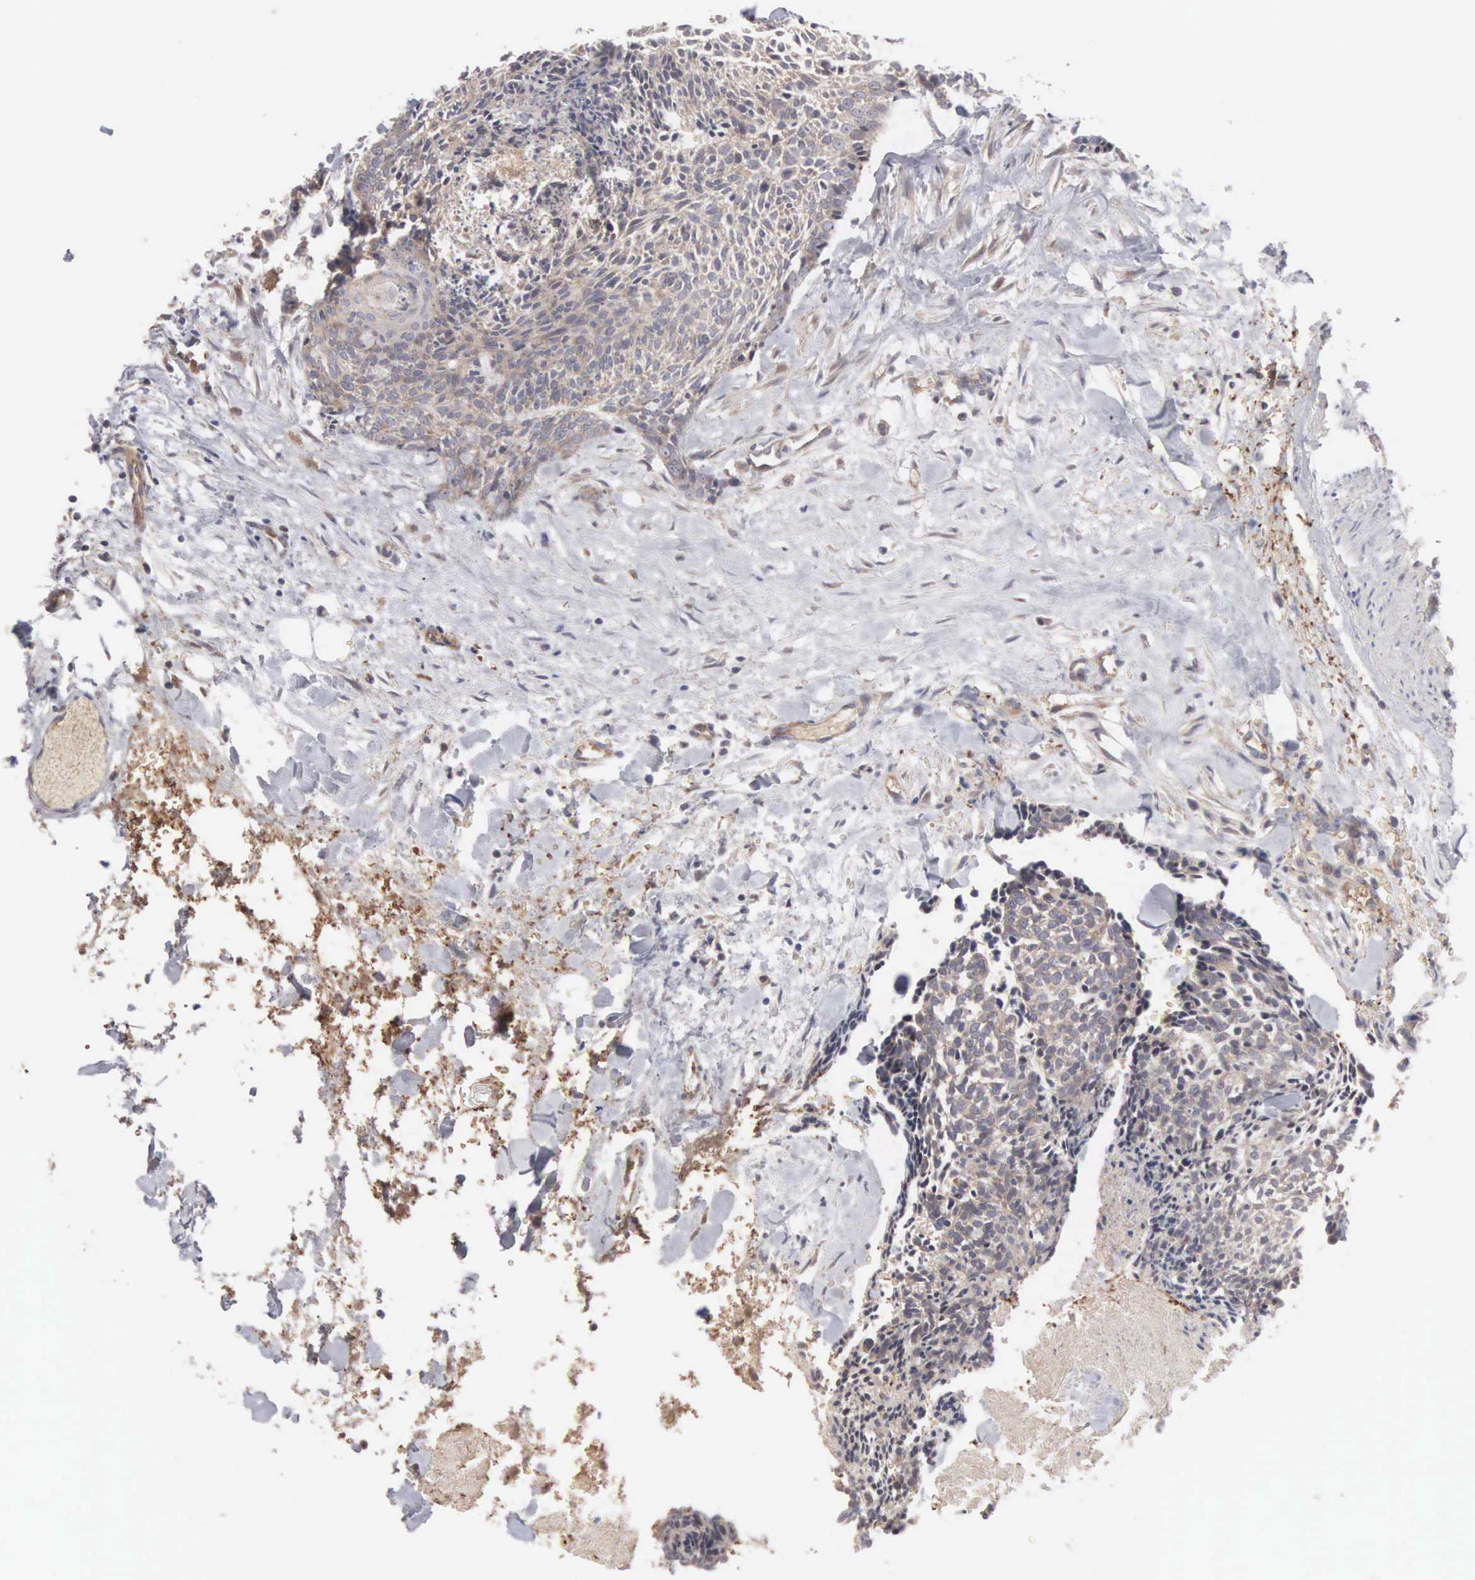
{"staining": {"intensity": "weak", "quantity": ">75%", "location": "cytoplasmic/membranous"}, "tissue": "head and neck cancer", "cell_type": "Tumor cells", "image_type": "cancer", "snomed": [{"axis": "morphology", "description": "Squamous cell carcinoma, NOS"}, {"axis": "topography", "description": "Salivary gland"}, {"axis": "topography", "description": "Head-Neck"}], "caption": "An image showing weak cytoplasmic/membranous expression in approximately >75% of tumor cells in head and neck cancer, as visualized by brown immunohistochemical staining.", "gene": "INF2", "patient": {"sex": "male", "age": 70}}